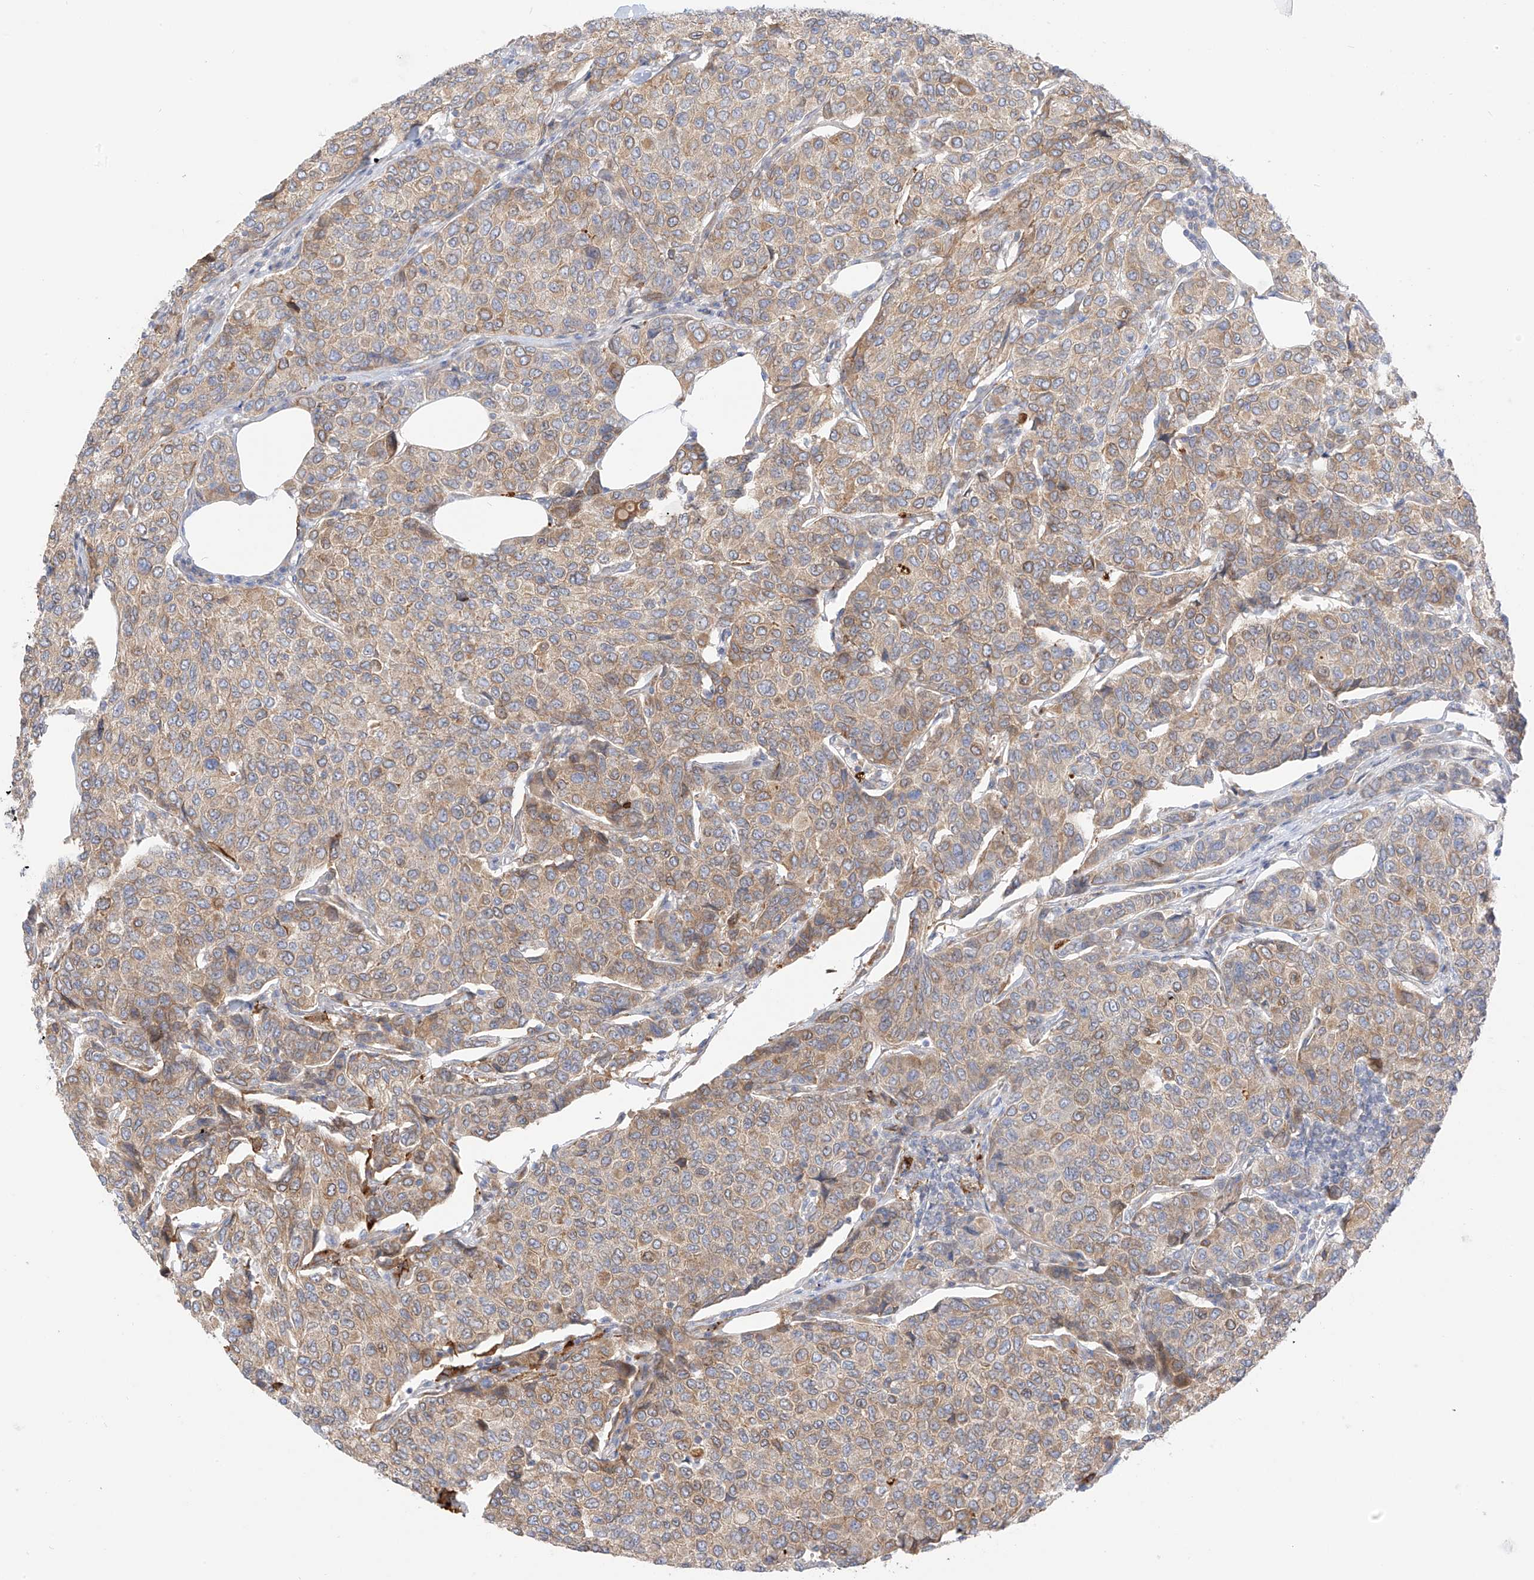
{"staining": {"intensity": "moderate", "quantity": "25%-75%", "location": "cytoplasmic/membranous"}, "tissue": "breast cancer", "cell_type": "Tumor cells", "image_type": "cancer", "snomed": [{"axis": "morphology", "description": "Duct carcinoma"}, {"axis": "topography", "description": "Breast"}], "caption": "Immunohistochemical staining of infiltrating ductal carcinoma (breast) shows medium levels of moderate cytoplasmic/membranous expression in approximately 25%-75% of tumor cells.", "gene": "PCYOX1", "patient": {"sex": "female", "age": 55}}